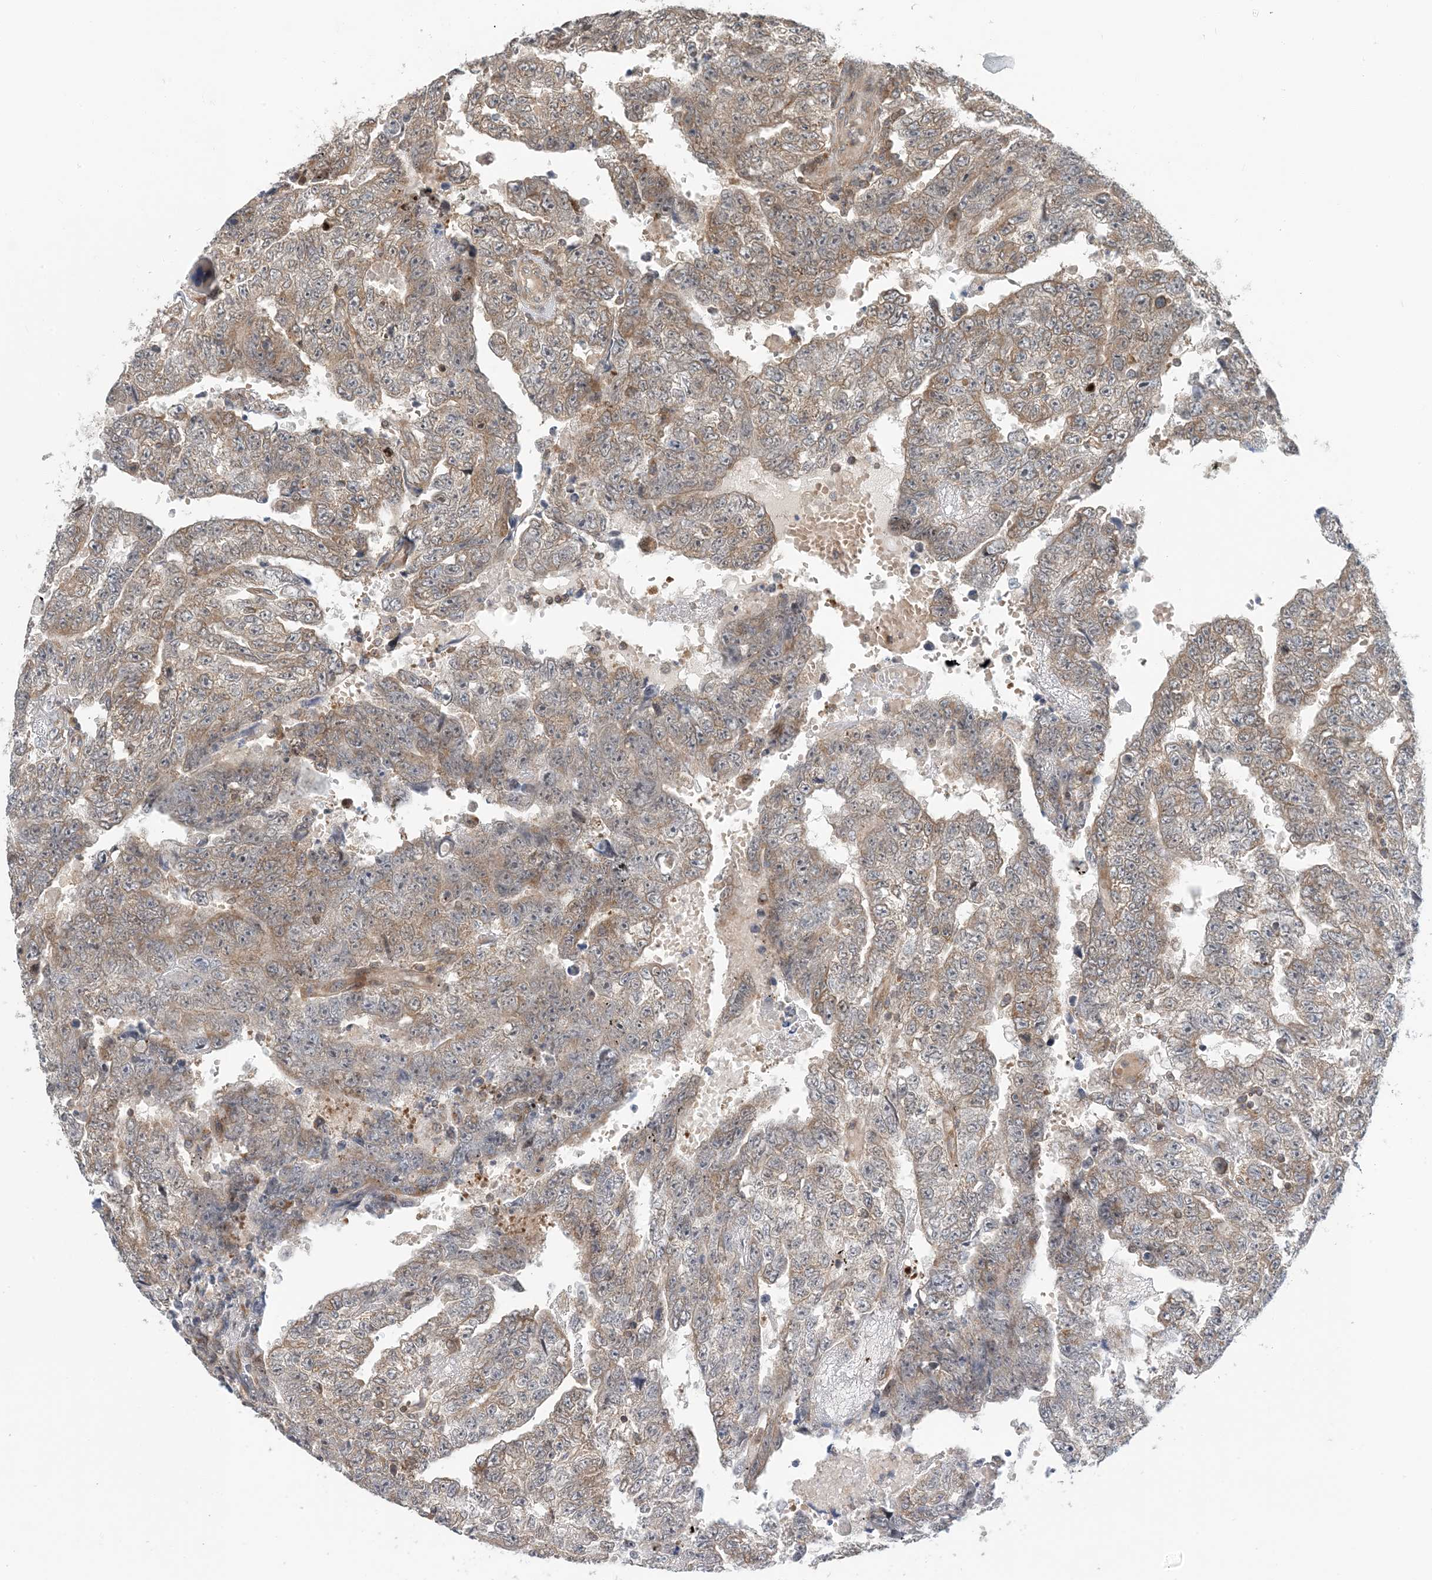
{"staining": {"intensity": "moderate", "quantity": ">75%", "location": "cytoplasmic/membranous"}, "tissue": "testis cancer", "cell_type": "Tumor cells", "image_type": "cancer", "snomed": [{"axis": "morphology", "description": "Carcinoma, Embryonal, NOS"}, {"axis": "topography", "description": "Testis"}], "caption": "A micrograph of testis embryonal carcinoma stained for a protein displays moderate cytoplasmic/membranous brown staining in tumor cells.", "gene": "ATP13A2", "patient": {"sex": "male", "age": 25}}